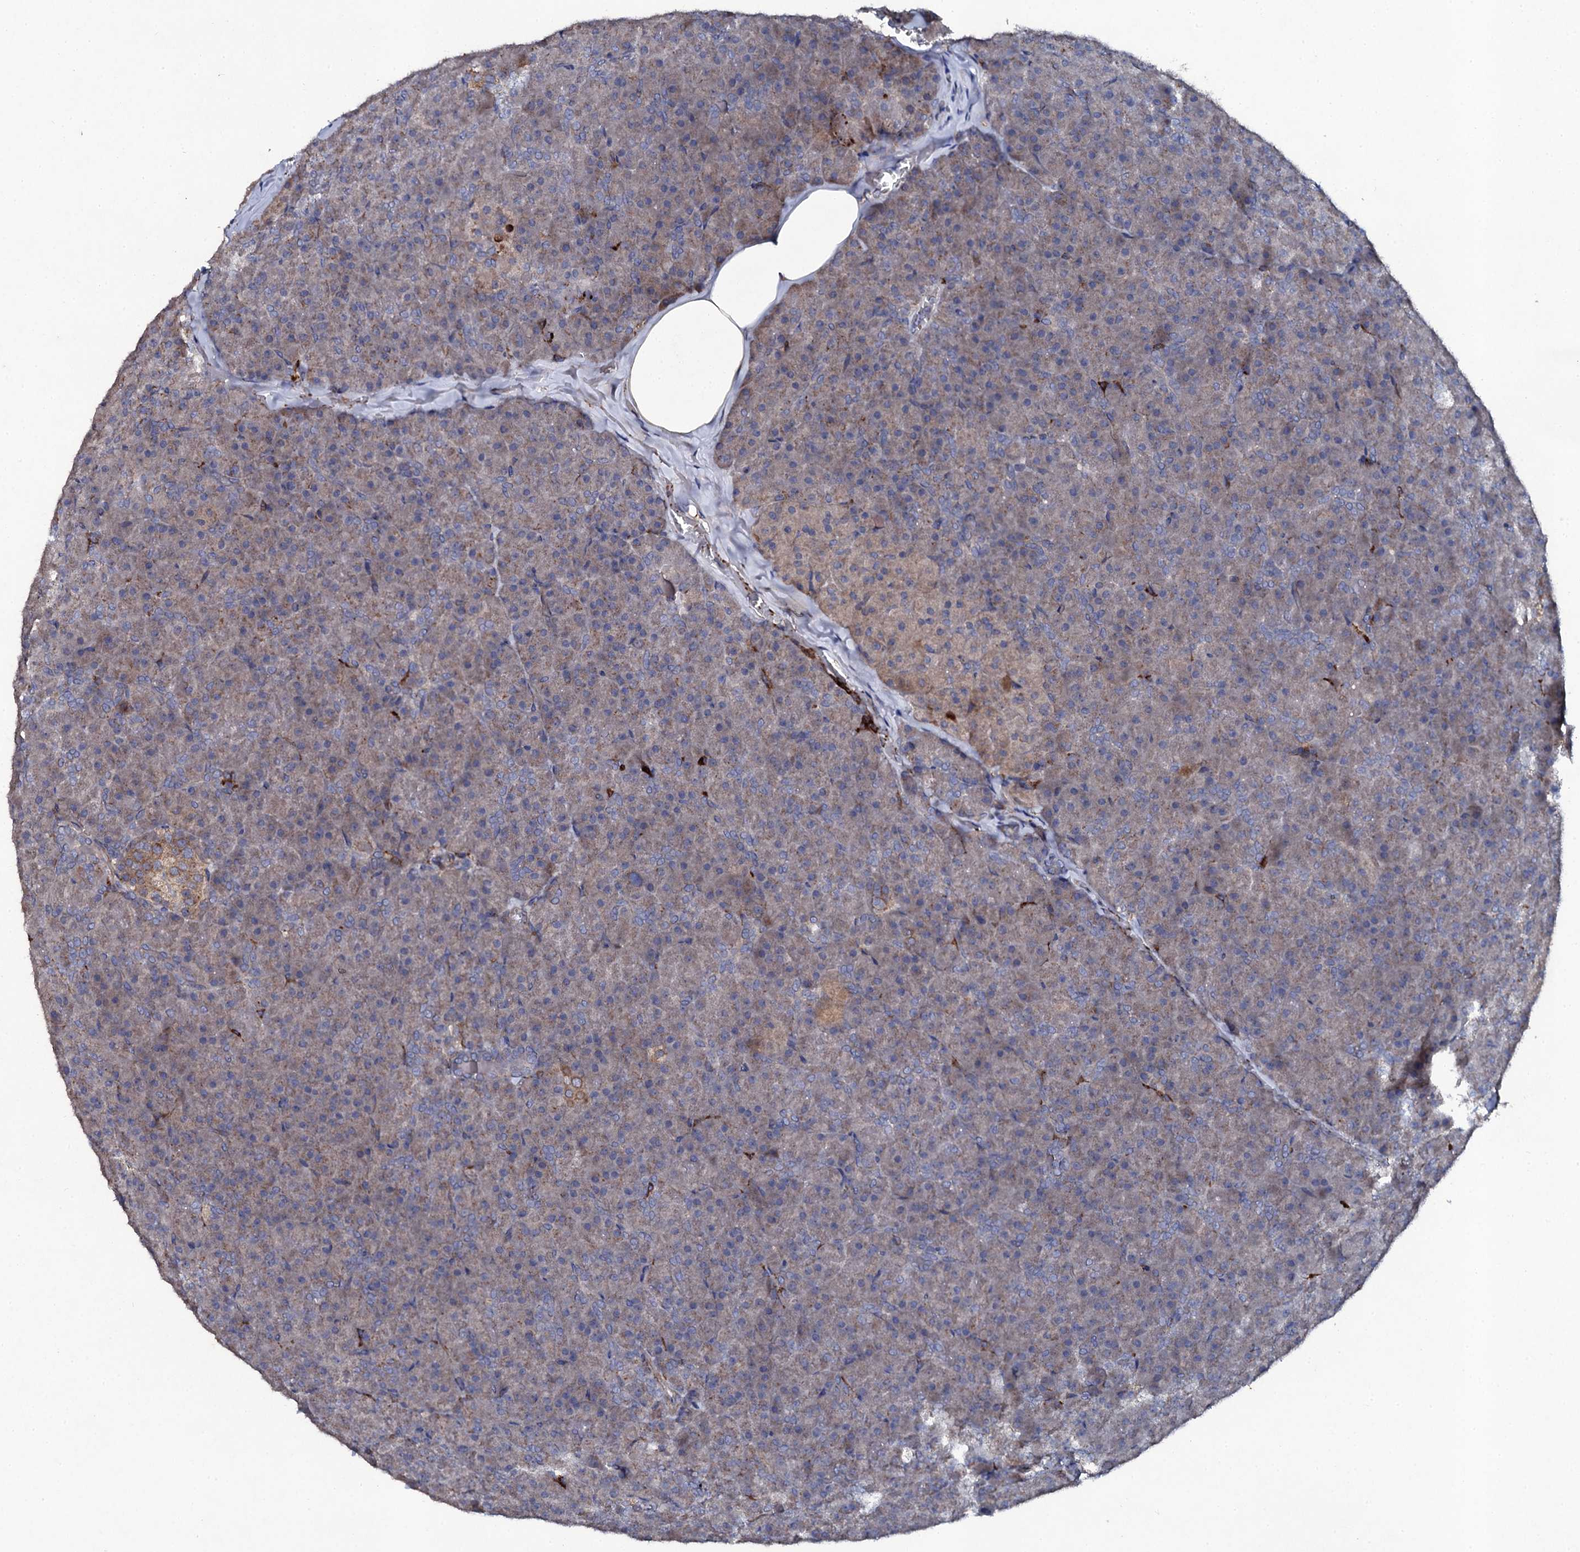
{"staining": {"intensity": "weak", "quantity": "25%-75%", "location": "cytoplasmic/membranous"}, "tissue": "pancreas", "cell_type": "Exocrine glandular cells", "image_type": "normal", "snomed": [{"axis": "morphology", "description": "Normal tissue, NOS"}, {"axis": "topography", "description": "Pancreas"}], "caption": "A high-resolution histopathology image shows immunohistochemistry (IHC) staining of unremarkable pancreas, which demonstrates weak cytoplasmic/membranous expression in about 25%-75% of exocrine glandular cells.", "gene": "LRRC28", "patient": {"sex": "male", "age": 36}}